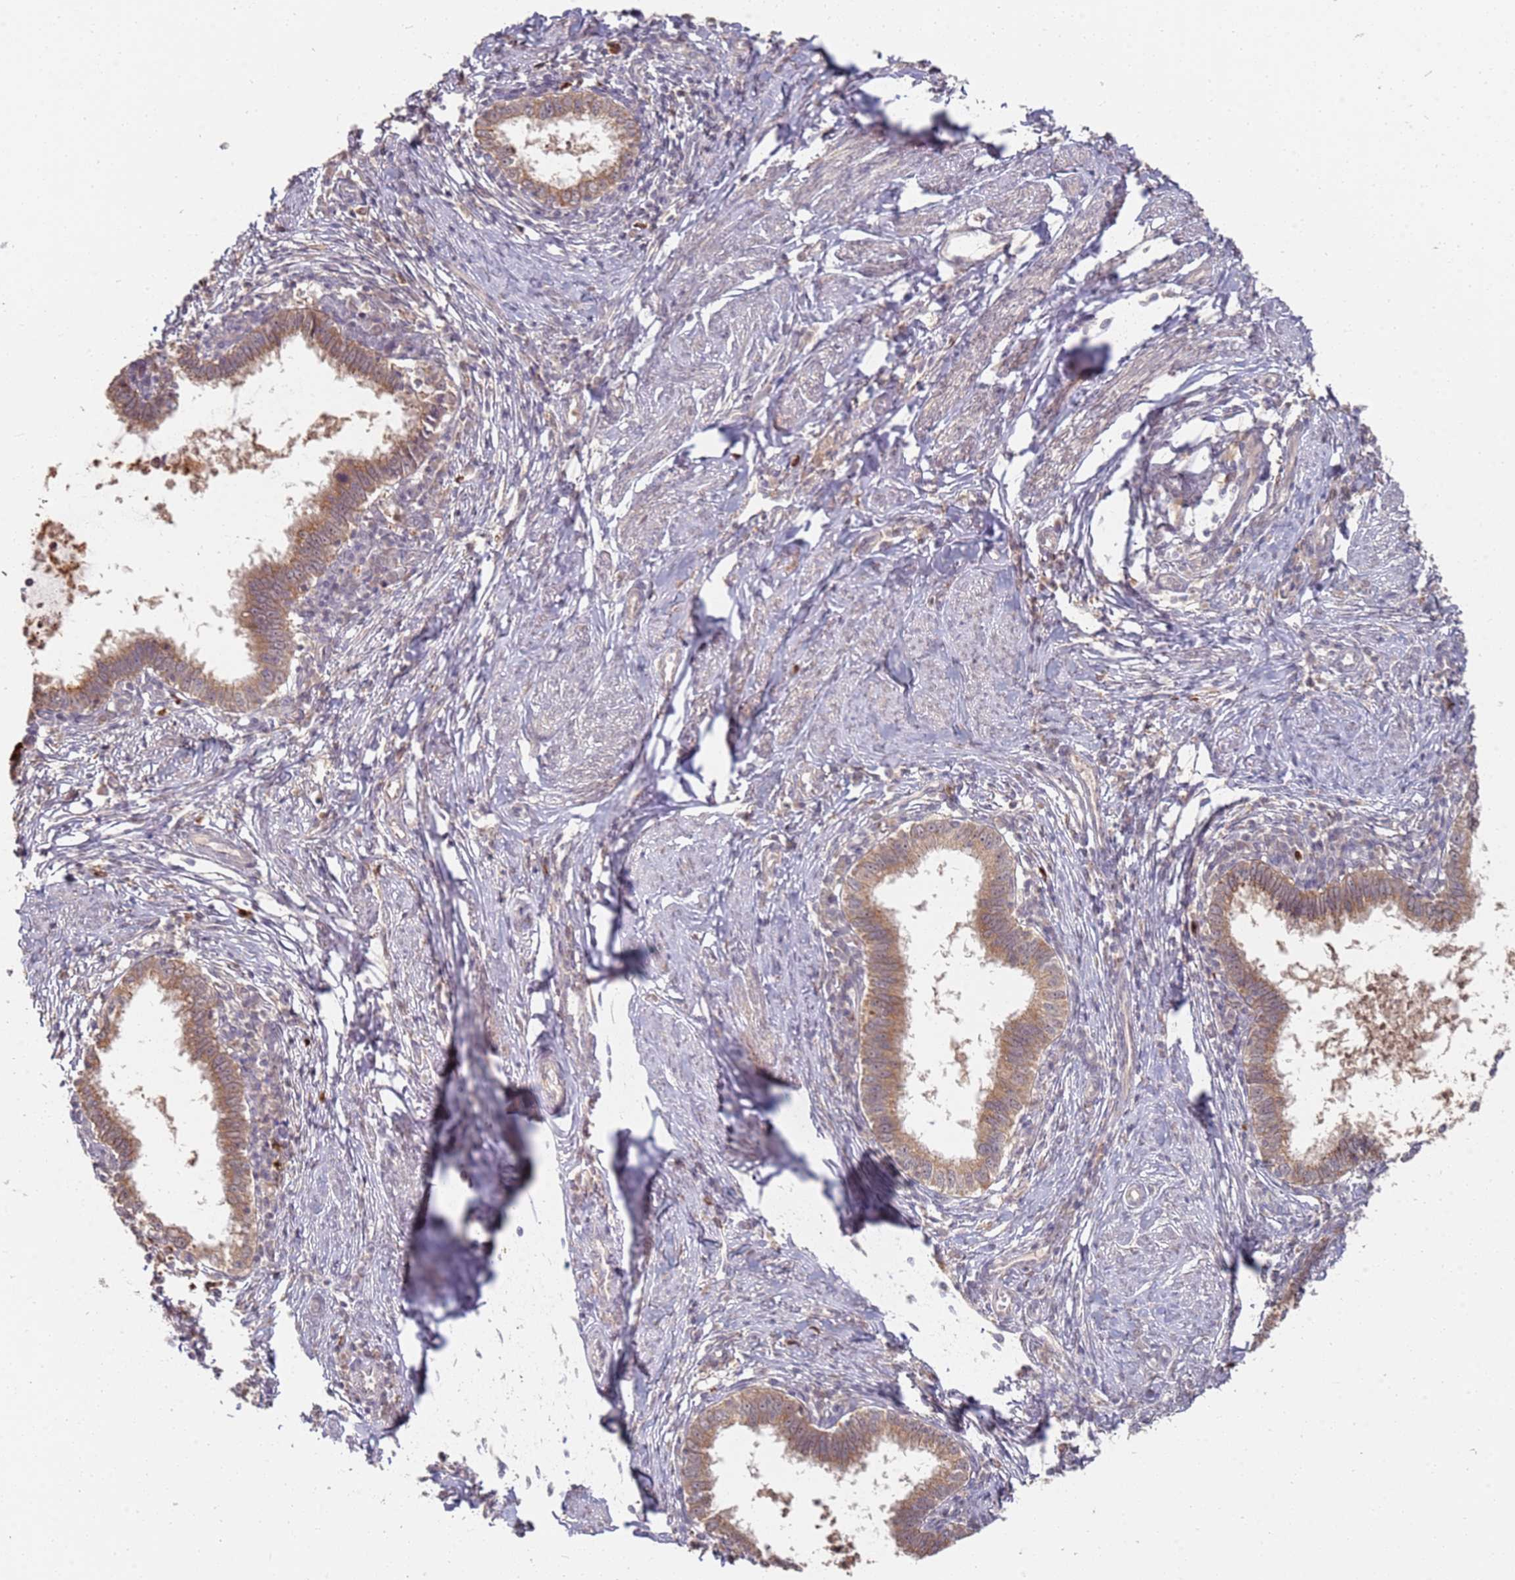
{"staining": {"intensity": "moderate", "quantity": ">75%", "location": "cytoplasmic/membranous"}, "tissue": "cervical cancer", "cell_type": "Tumor cells", "image_type": "cancer", "snomed": [{"axis": "morphology", "description": "Adenocarcinoma, NOS"}, {"axis": "topography", "description": "Cervix"}], "caption": "Cervical cancer stained with IHC displays moderate cytoplasmic/membranous positivity in approximately >75% of tumor cells. The protein is stained brown, and the nuclei are stained in blue (DAB IHC with brightfield microscopy, high magnification).", "gene": "MPEG1", "patient": {"sex": "female", "age": 36}}